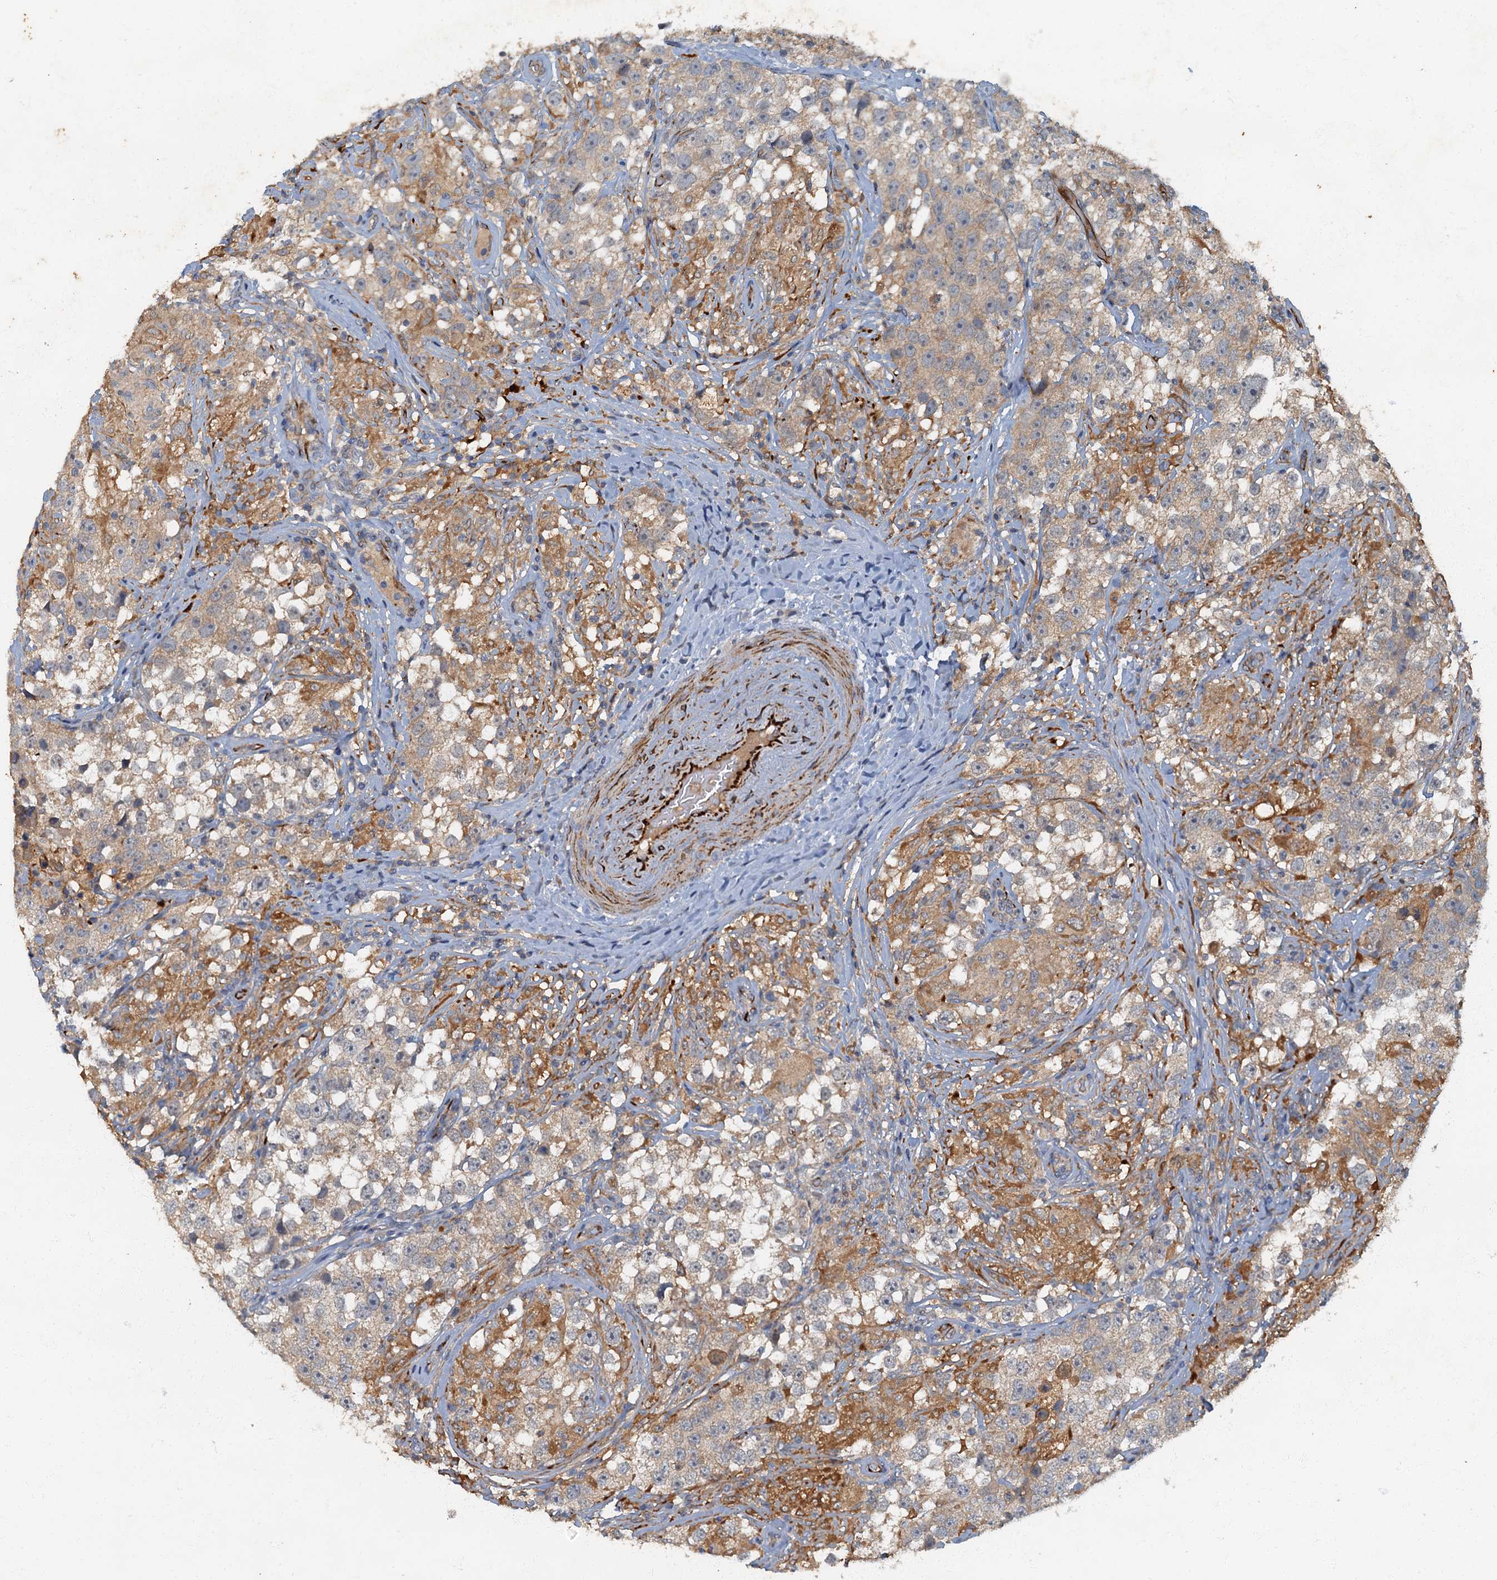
{"staining": {"intensity": "weak", "quantity": "25%-75%", "location": "cytoplasmic/membranous"}, "tissue": "testis cancer", "cell_type": "Tumor cells", "image_type": "cancer", "snomed": [{"axis": "morphology", "description": "Seminoma, NOS"}, {"axis": "topography", "description": "Testis"}], "caption": "Human testis cancer (seminoma) stained with a brown dye shows weak cytoplasmic/membranous positive staining in about 25%-75% of tumor cells.", "gene": "ARL11", "patient": {"sex": "male", "age": 46}}